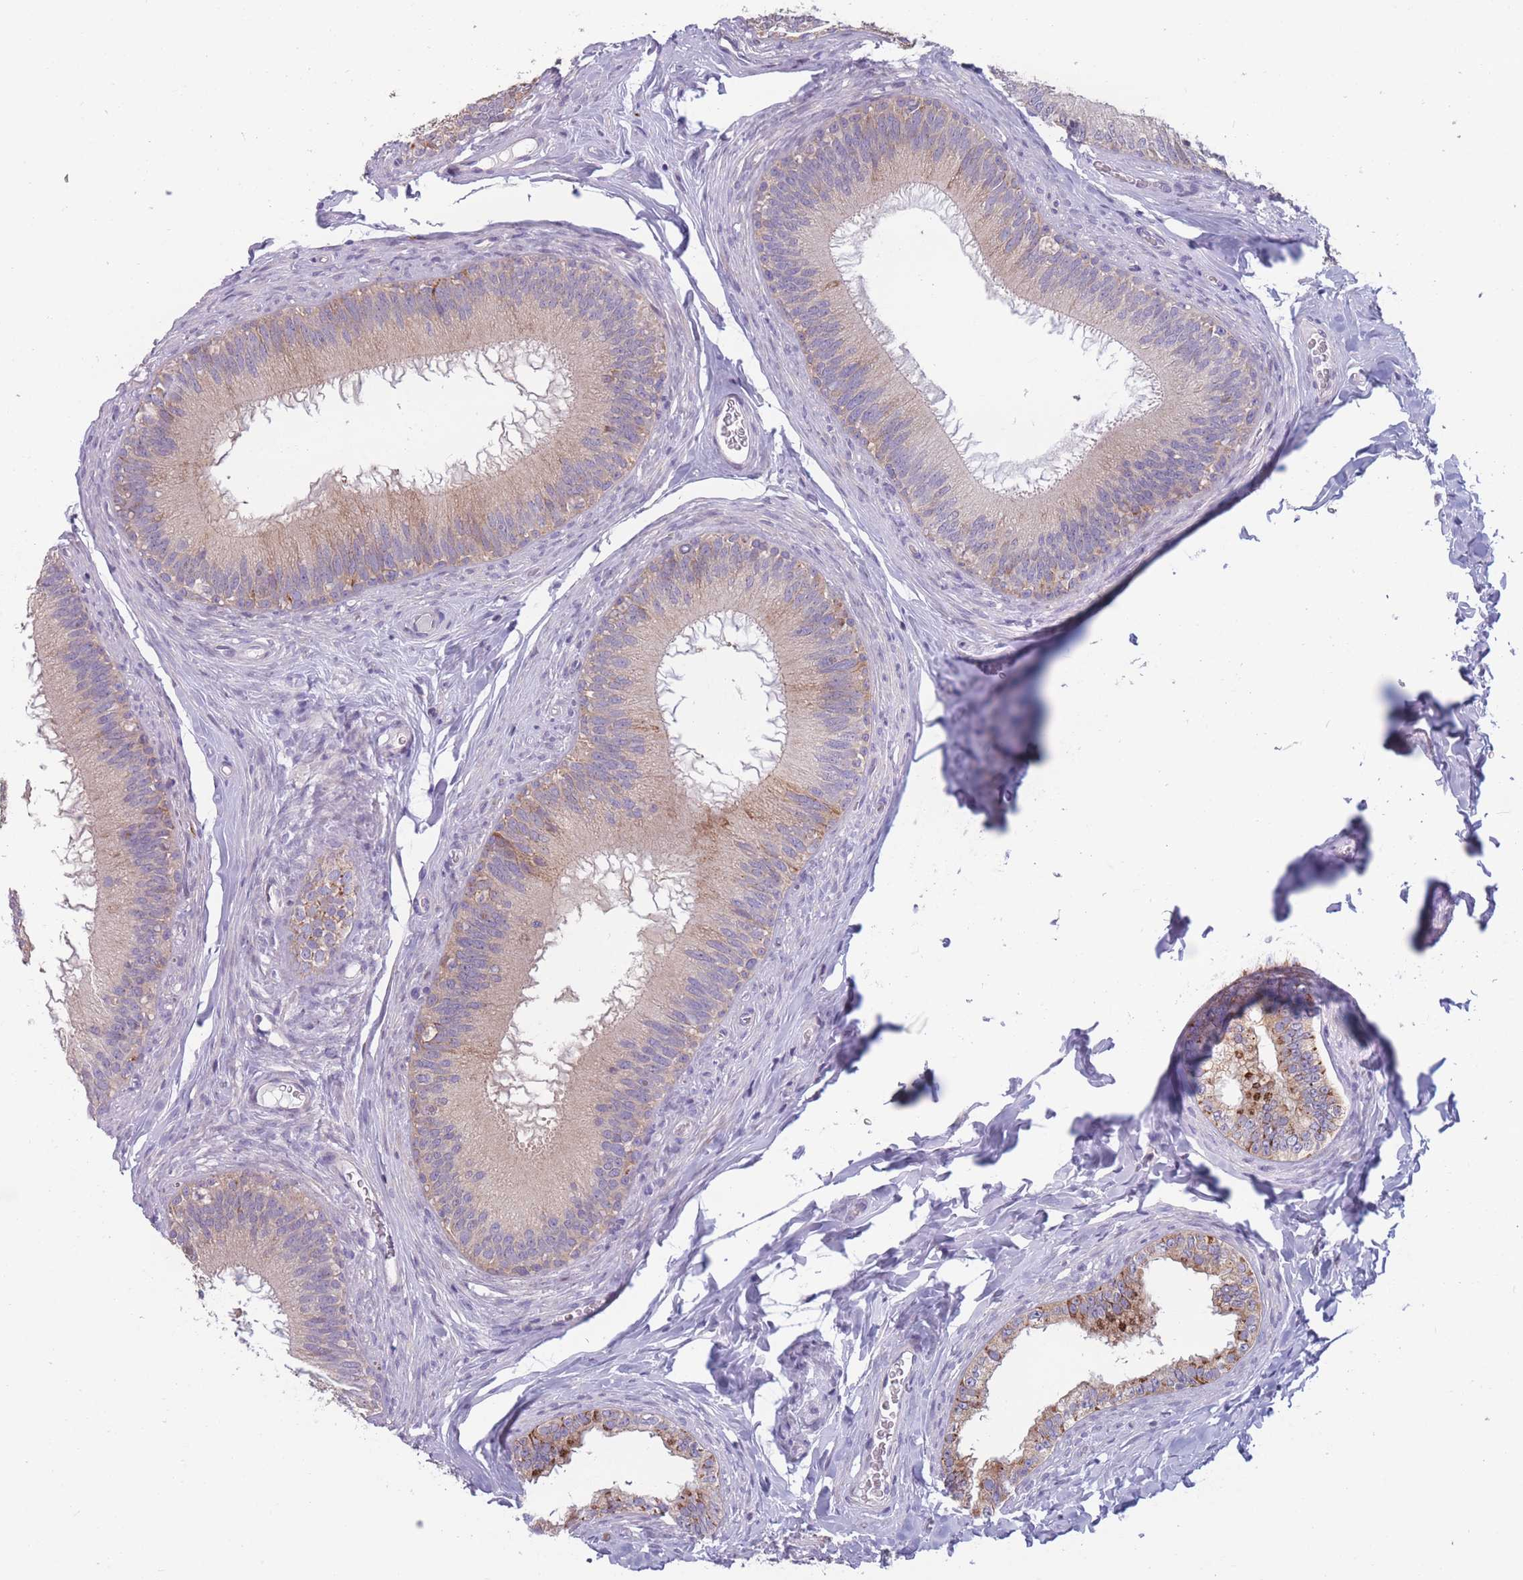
{"staining": {"intensity": "moderate", "quantity": "<25%", "location": "cytoplasmic/membranous"}, "tissue": "epididymis", "cell_type": "Glandular cells", "image_type": "normal", "snomed": [{"axis": "morphology", "description": "Normal tissue, NOS"}, {"axis": "topography", "description": "Epididymis"}], "caption": "Moderate cytoplasmic/membranous positivity for a protein is present in about <25% of glandular cells of benign epididymis using immunohistochemistry (IHC).", "gene": "PDE4A", "patient": {"sex": "male", "age": 38}}